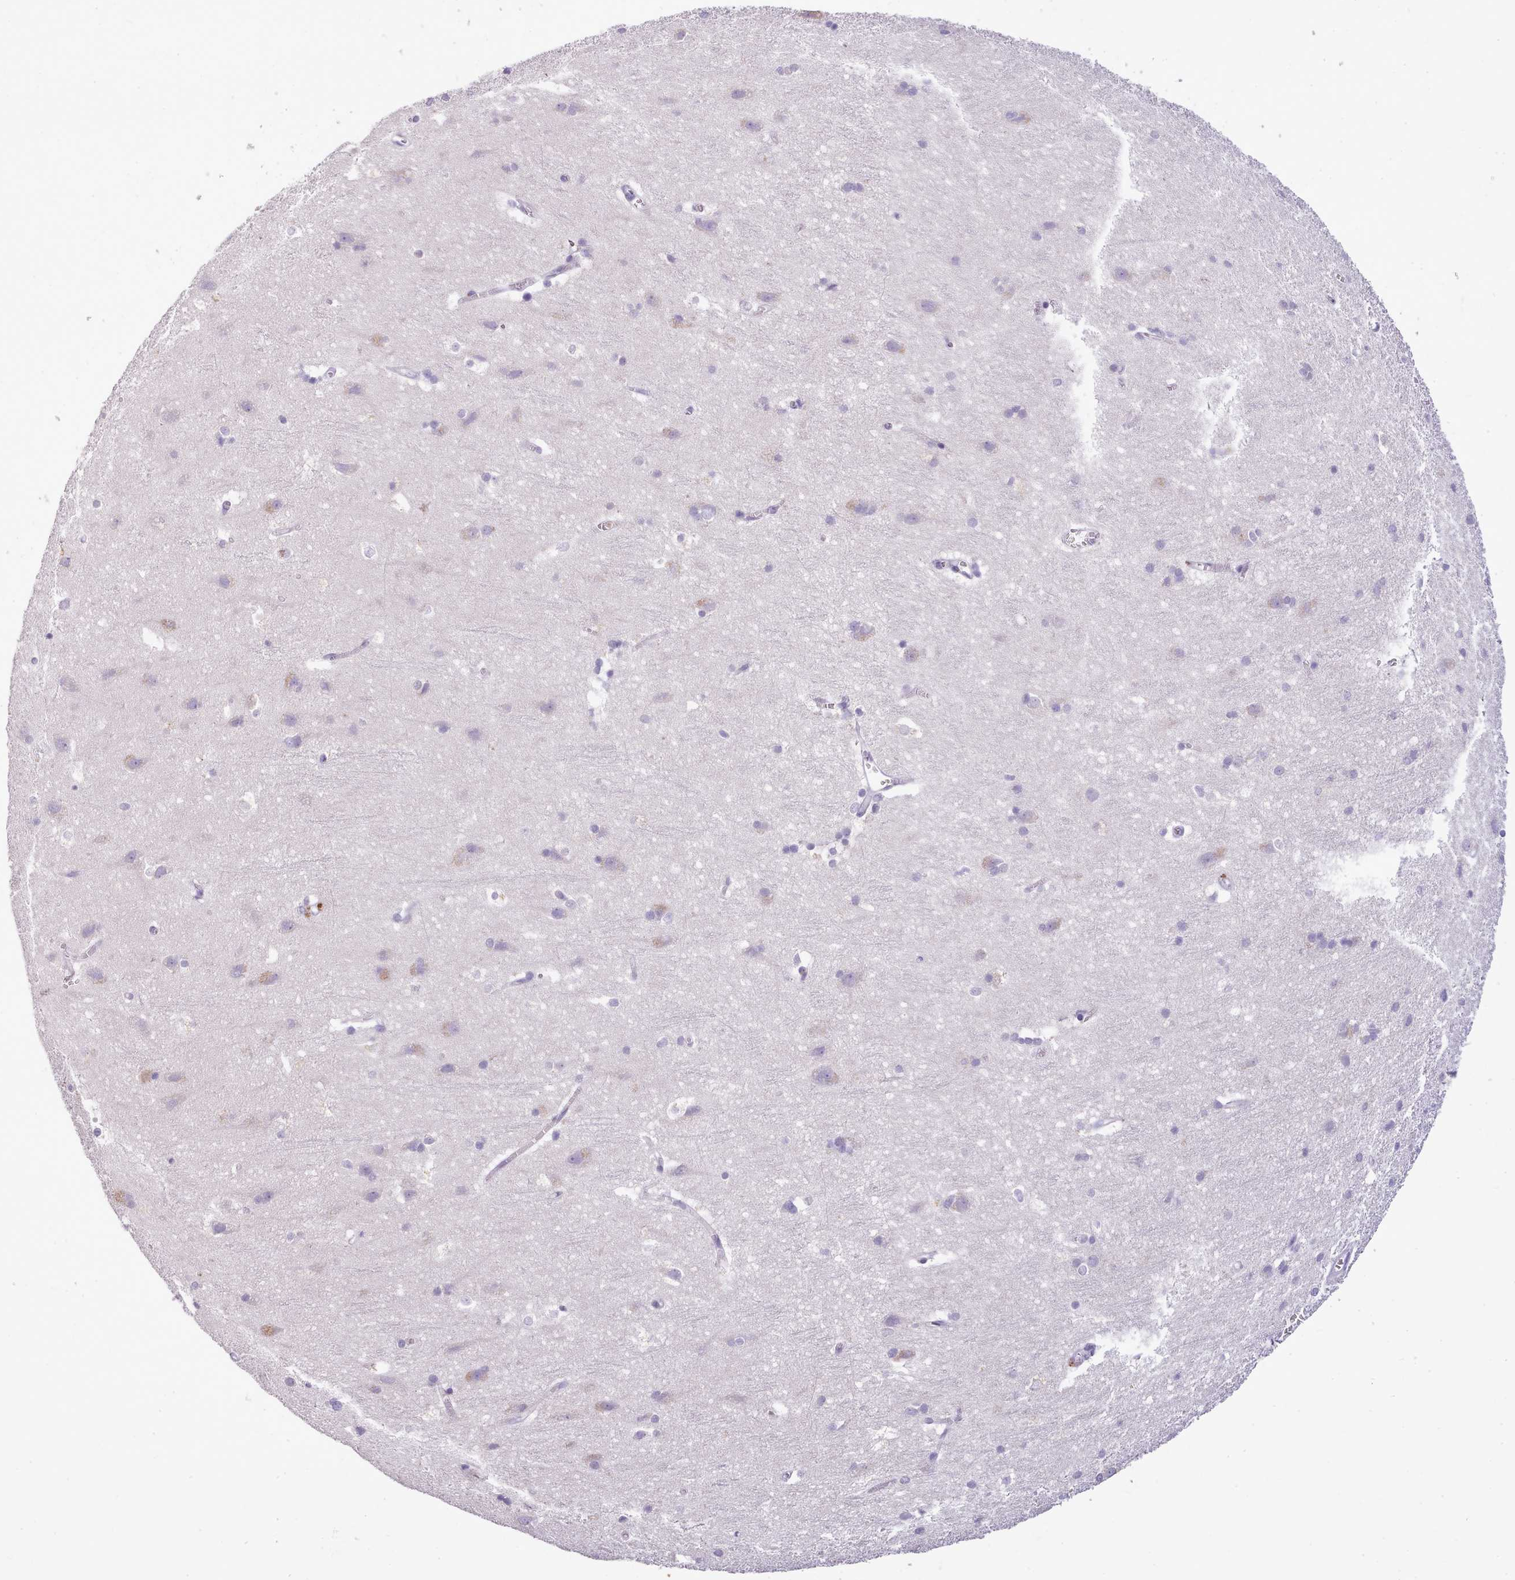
{"staining": {"intensity": "negative", "quantity": "none", "location": "none"}, "tissue": "cerebral cortex", "cell_type": "Endothelial cells", "image_type": "normal", "snomed": [{"axis": "morphology", "description": "Normal tissue, NOS"}, {"axis": "topography", "description": "Cerebral cortex"}], "caption": "IHC image of normal cerebral cortex: human cerebral cortex stained with DAB (3,3'-diaminobenzidine) exhibits no significant protein staining in endothelial cells. Nuclei are stained in blue.", "gene": "FAM83E", "patient": {"sex": "male", "age": 54}}